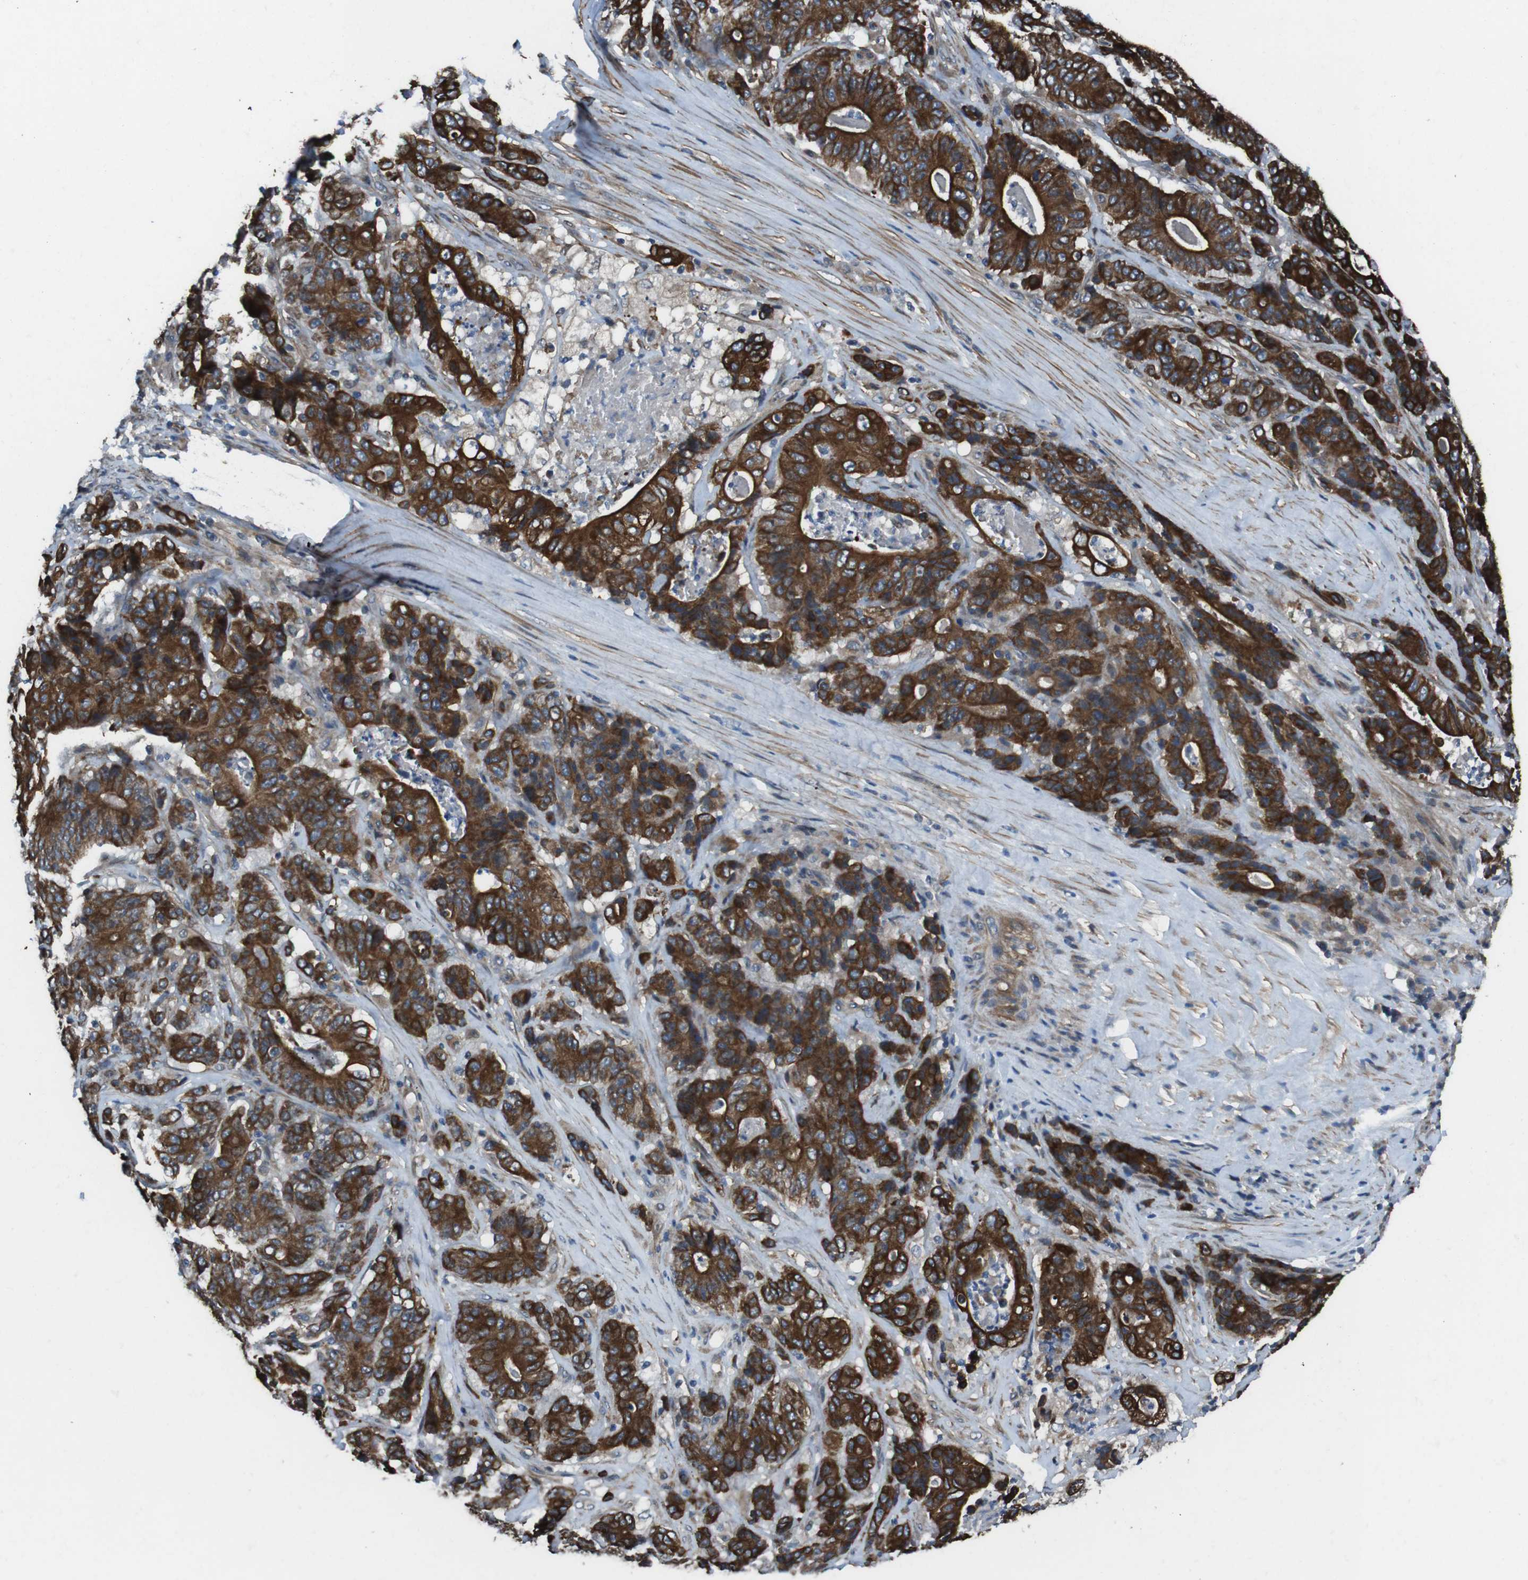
{"staining": {"intensity": "strong", "quantity": ">75%", "location": "cytoplasmic/membranous"}, "tissue": "stomach cancer", "cell_type": "Tumor cells", "image_type": "cancer", "snomed": [{"axis": "morphology", "description": "Adenocarcinoma, NOS"}, {"axis": "topography", "description": "Stomach"}], "caption": "Immunohistochemical staining of adenocarcinoma (stomach) reveals high levels of strong cytoplasmic/membranous positivity in approximately >75% of tumor cells.", "gene": "FAM174B", "patient": {"sex": "female", "age": 73}}